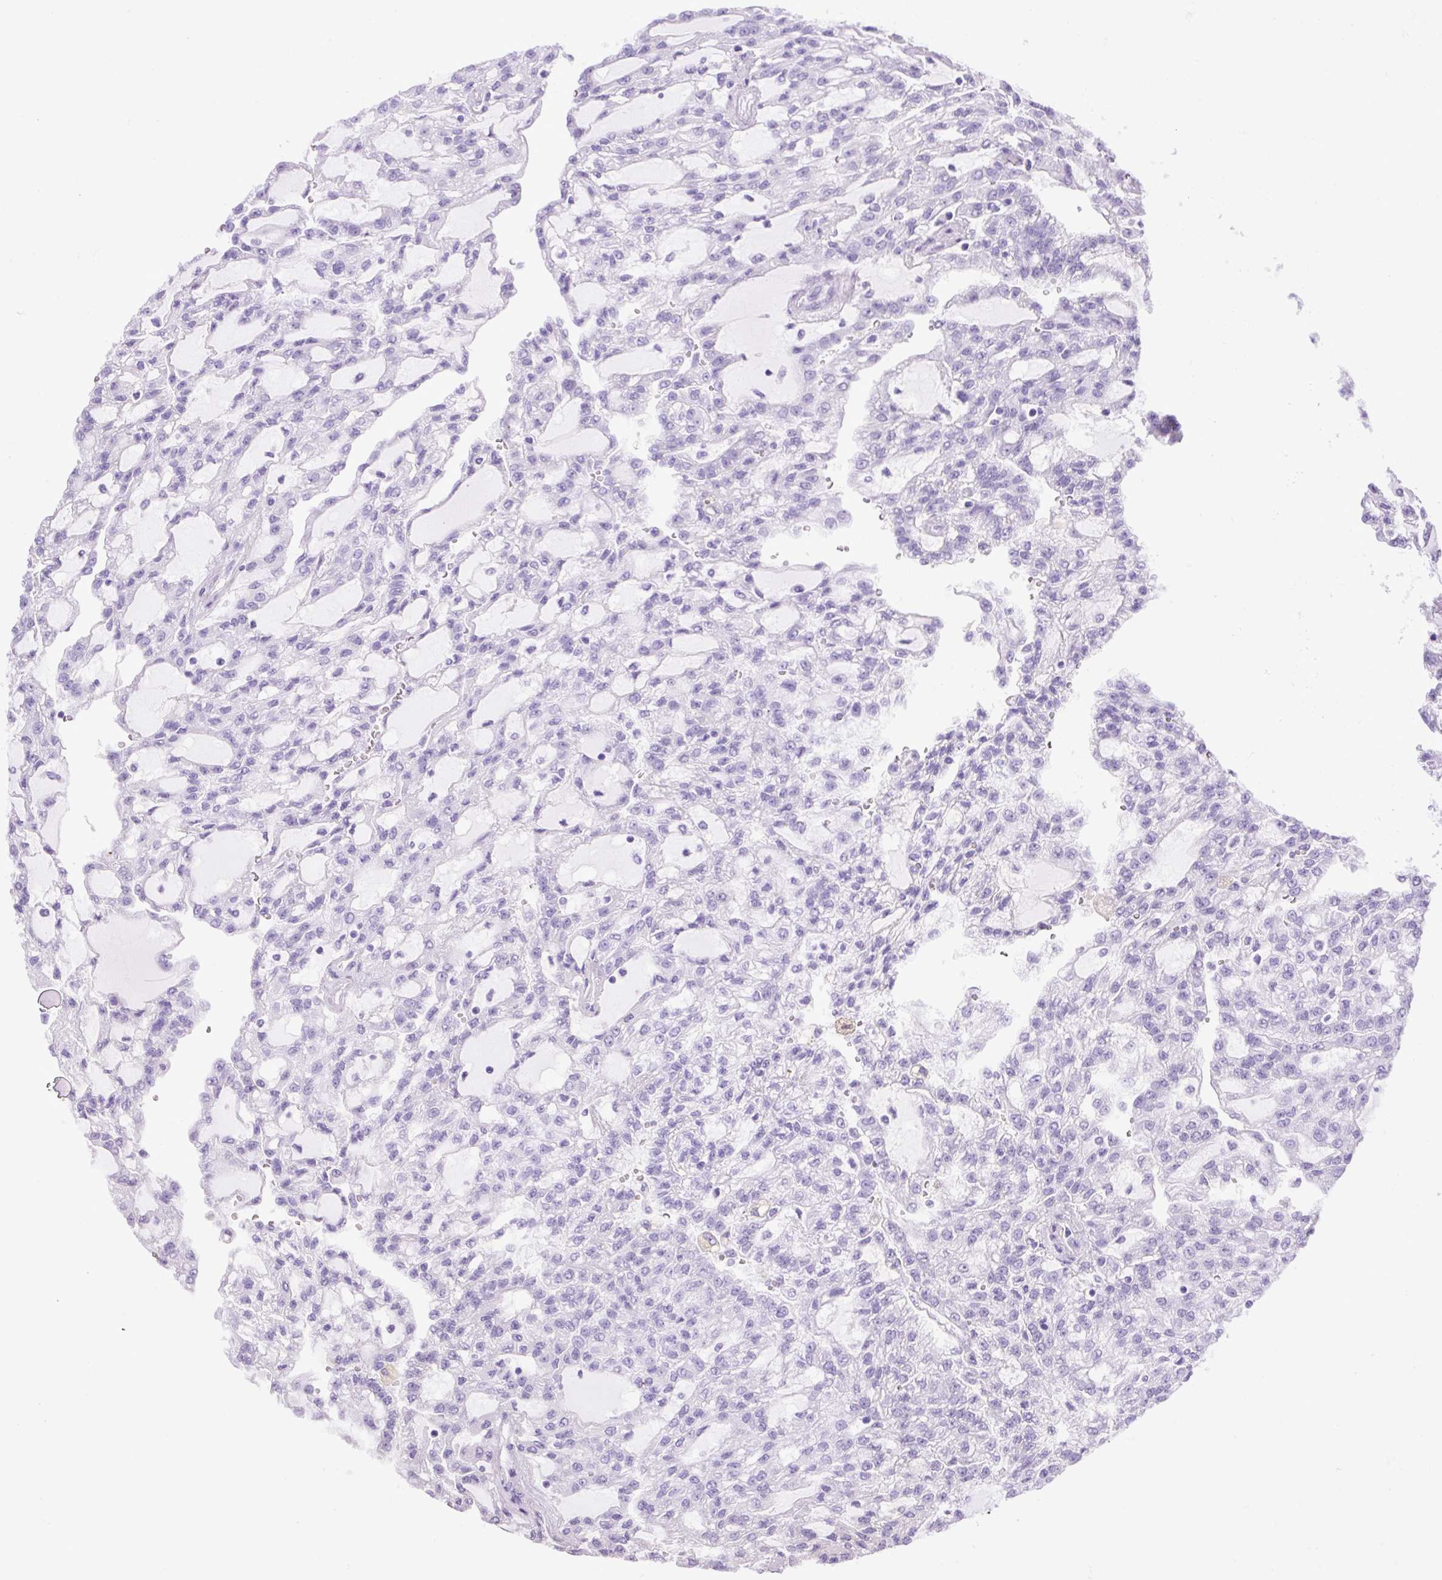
{"staining": {"intensity": "negative", "quantity": "none", "location": "none"}, "tissue": "renal cancer", "cell_type": "Tumor cells", "image_type": "cancer", "snomed": [{"axis": "morphology", "description": "Adenocarcinoma, NOS"}, {"axis": "topography", "description": "Kidney"}], "caption": "Tumor cells are negative for protein expression in human renal cancer. (DAB (3,3'-diaminobenzidine) IHC, high magnification).", "gene": "VWA7", "patient": {"sex": "male", "age": 63}}